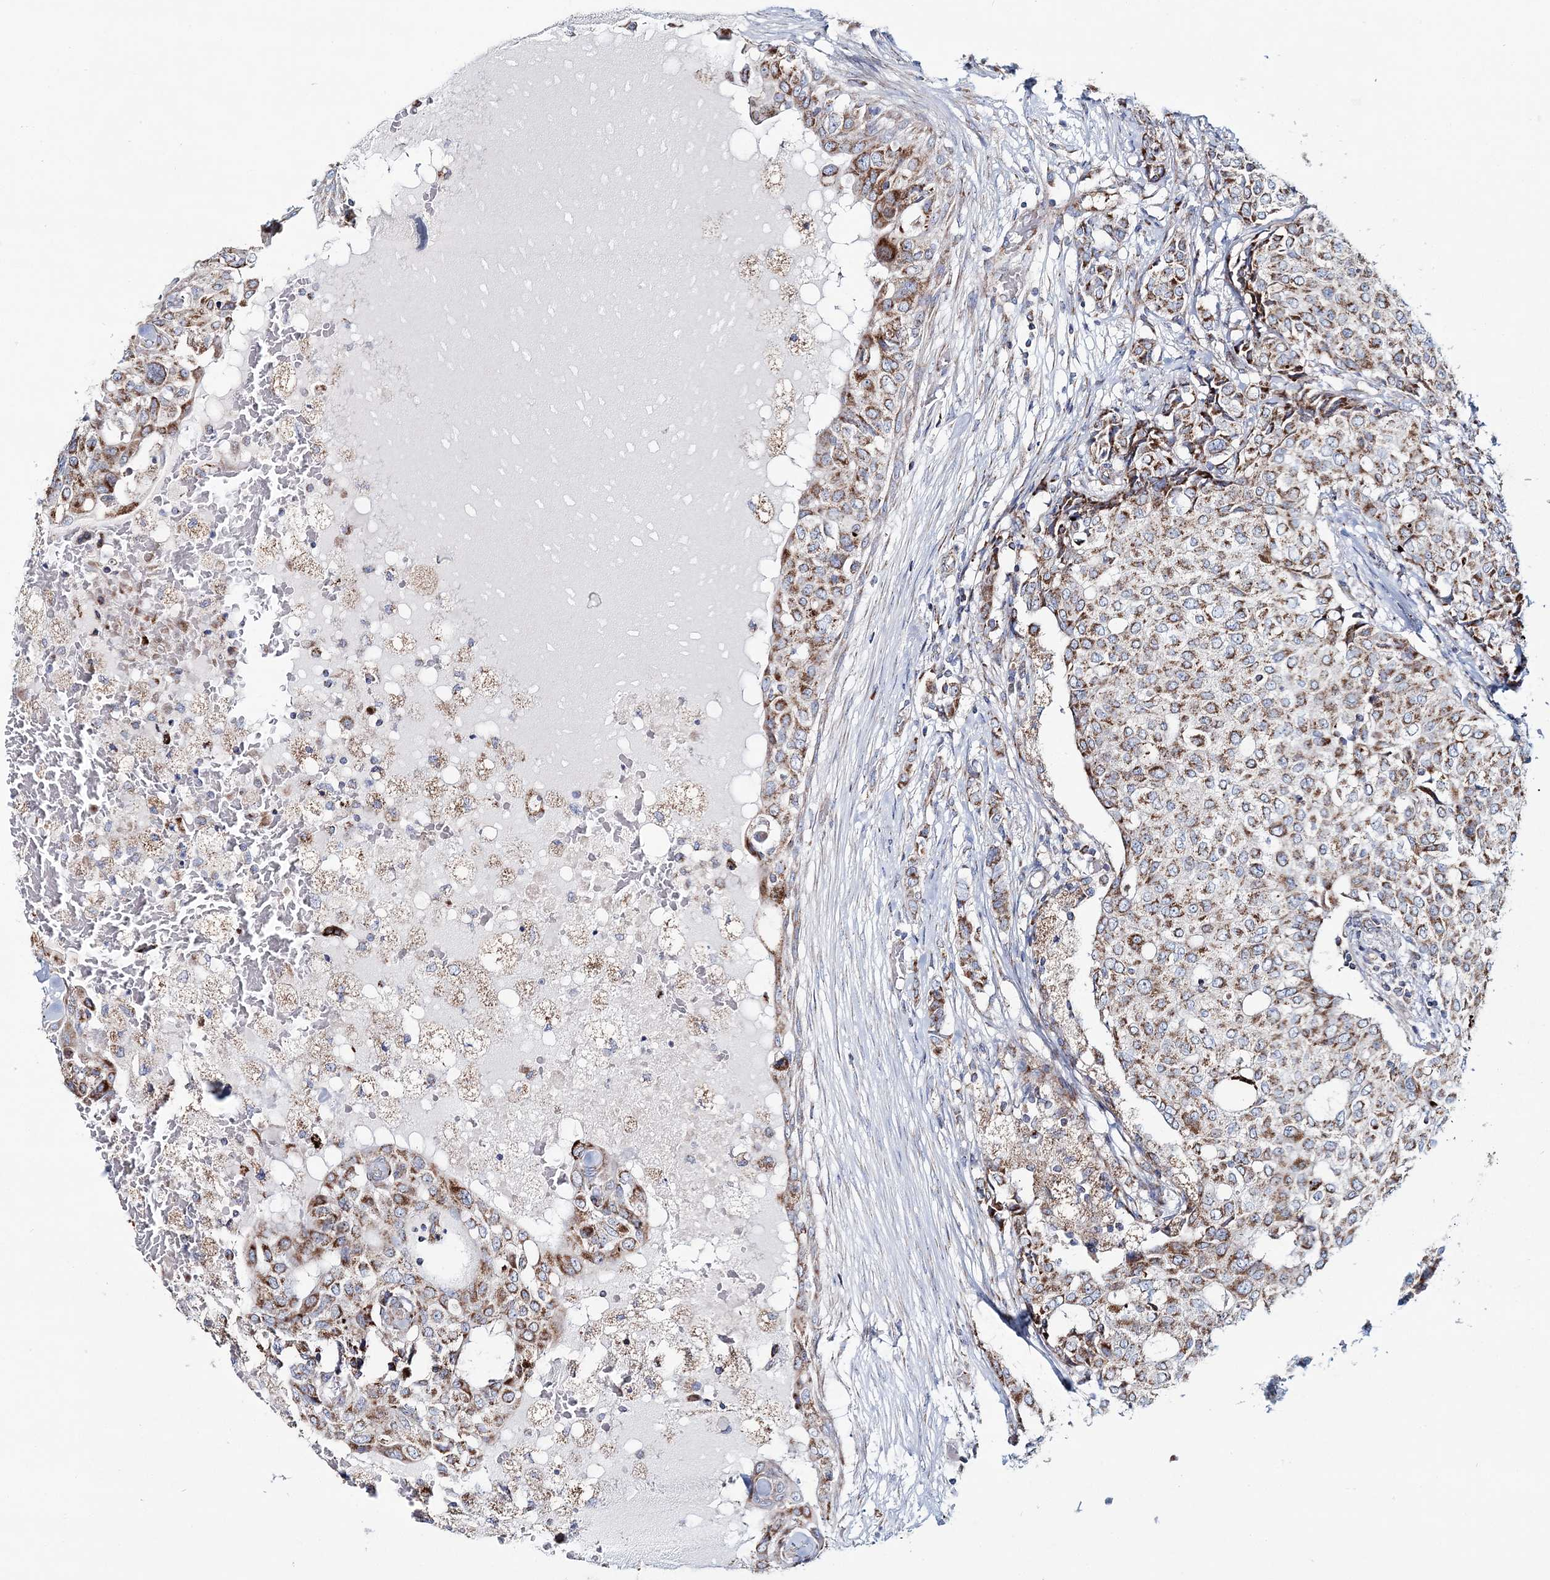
{"staining": {"intensity": "moderate", "quantity": ">75%", "location": "cytoplasmic/membranous"}, "tissue": "breast cancer", "cell_type": "Tumor cells", "image_type": "cancer", "snomed": [{"axis": "morphology", "description": "Lobular carcinoma"}, {"axis": "topography", "description": "Breast"}], "caption": "About >75% of tumor cells in human breast cancer show moderate cytoplasmic/membranous protein positivity as visualized by brown immunohistochemical staining.", "gene": "ARHGAP6", "patient": {"sex": "female", "age": 51}}